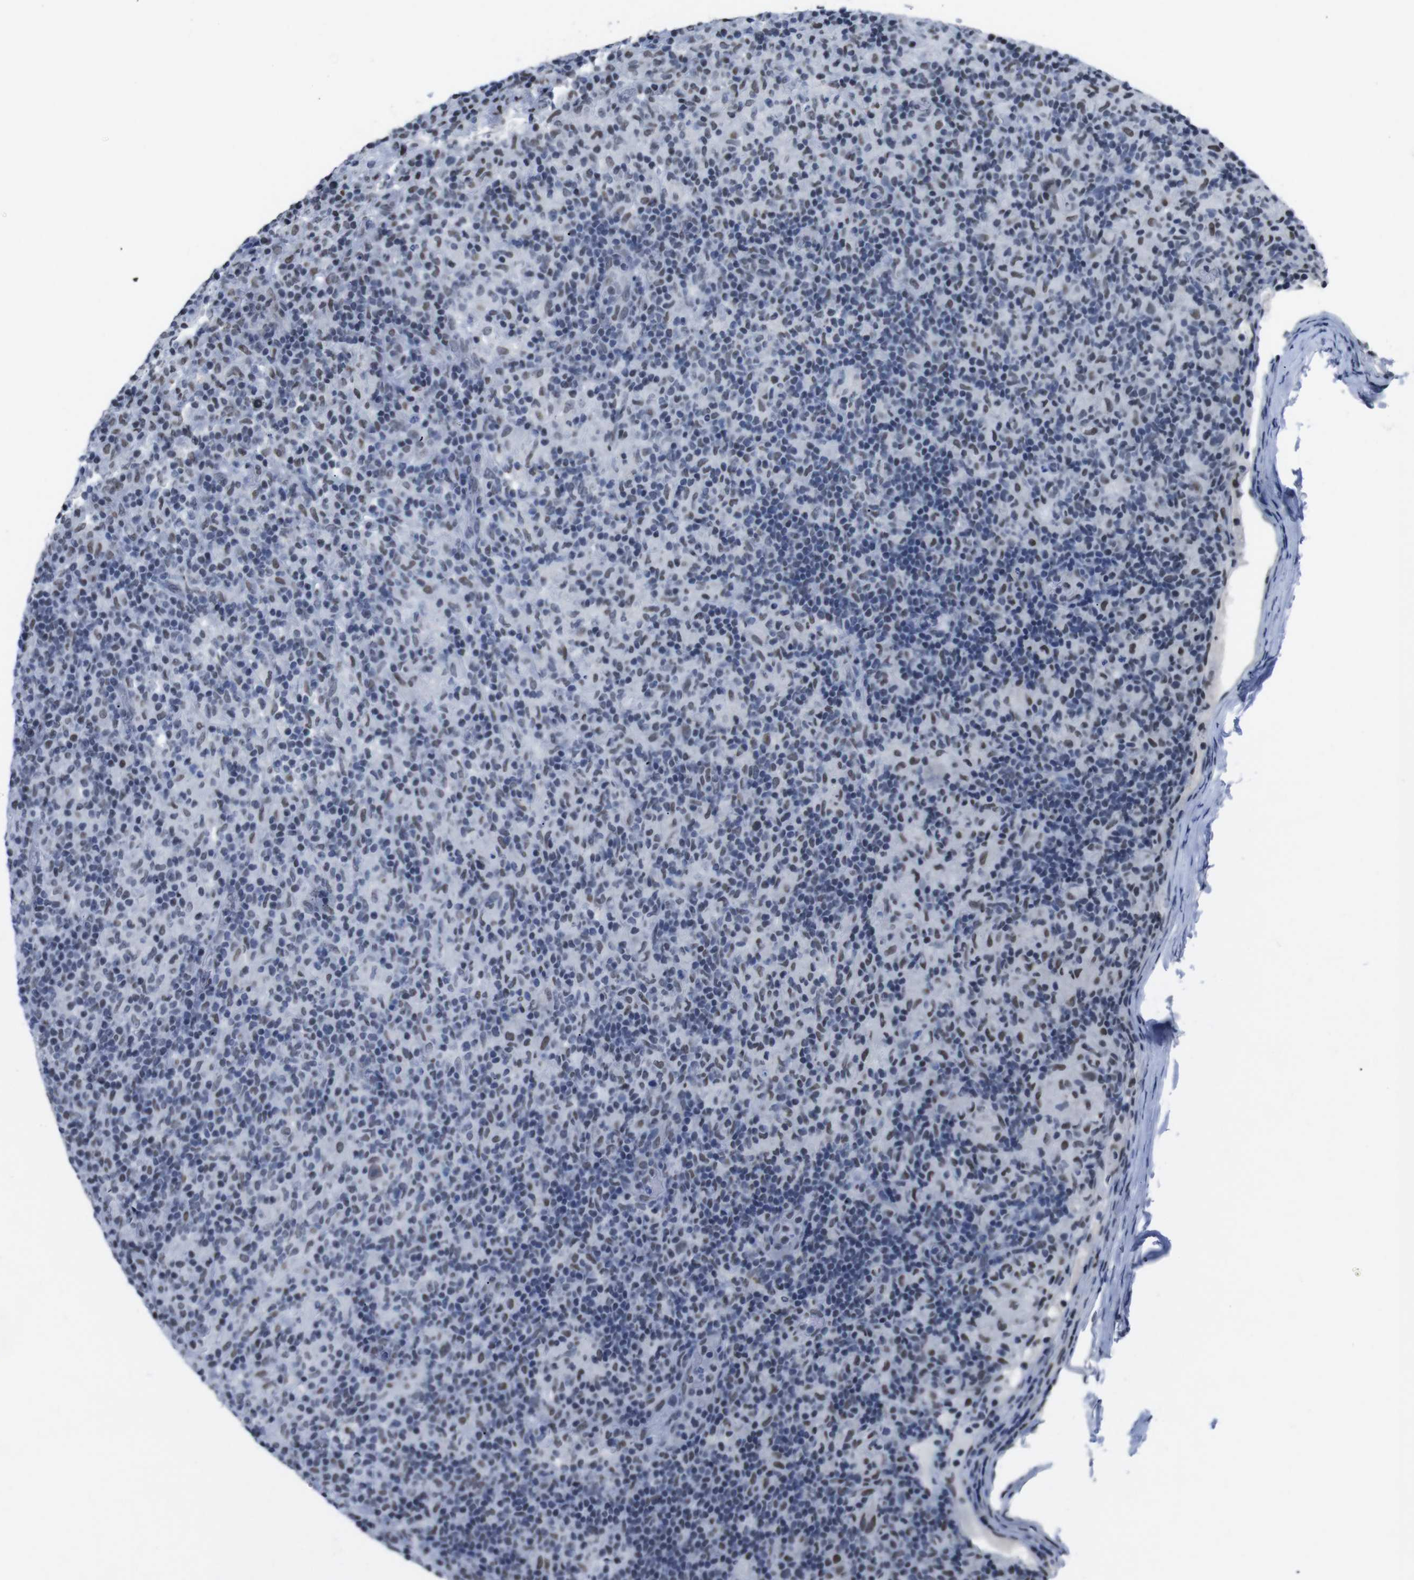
{"staining": {"intensity": "weak", "quantity": "<25%", "location": "nuclear"}, "tissue": "lymphoma", "cell_type": "Tumor cells", "image_type": "cancer", "snomed": [{"axis": "morphology", "description": "Hodgkin's disease, NOS"}, {"axis": "topography", "description": "Lymph node"}], "caption": "Image shows no protein positivity in tumor cells of lymphoma tissue.", "gene": "PIP4P2", "patient": {"sex": "male", "age": 70}}